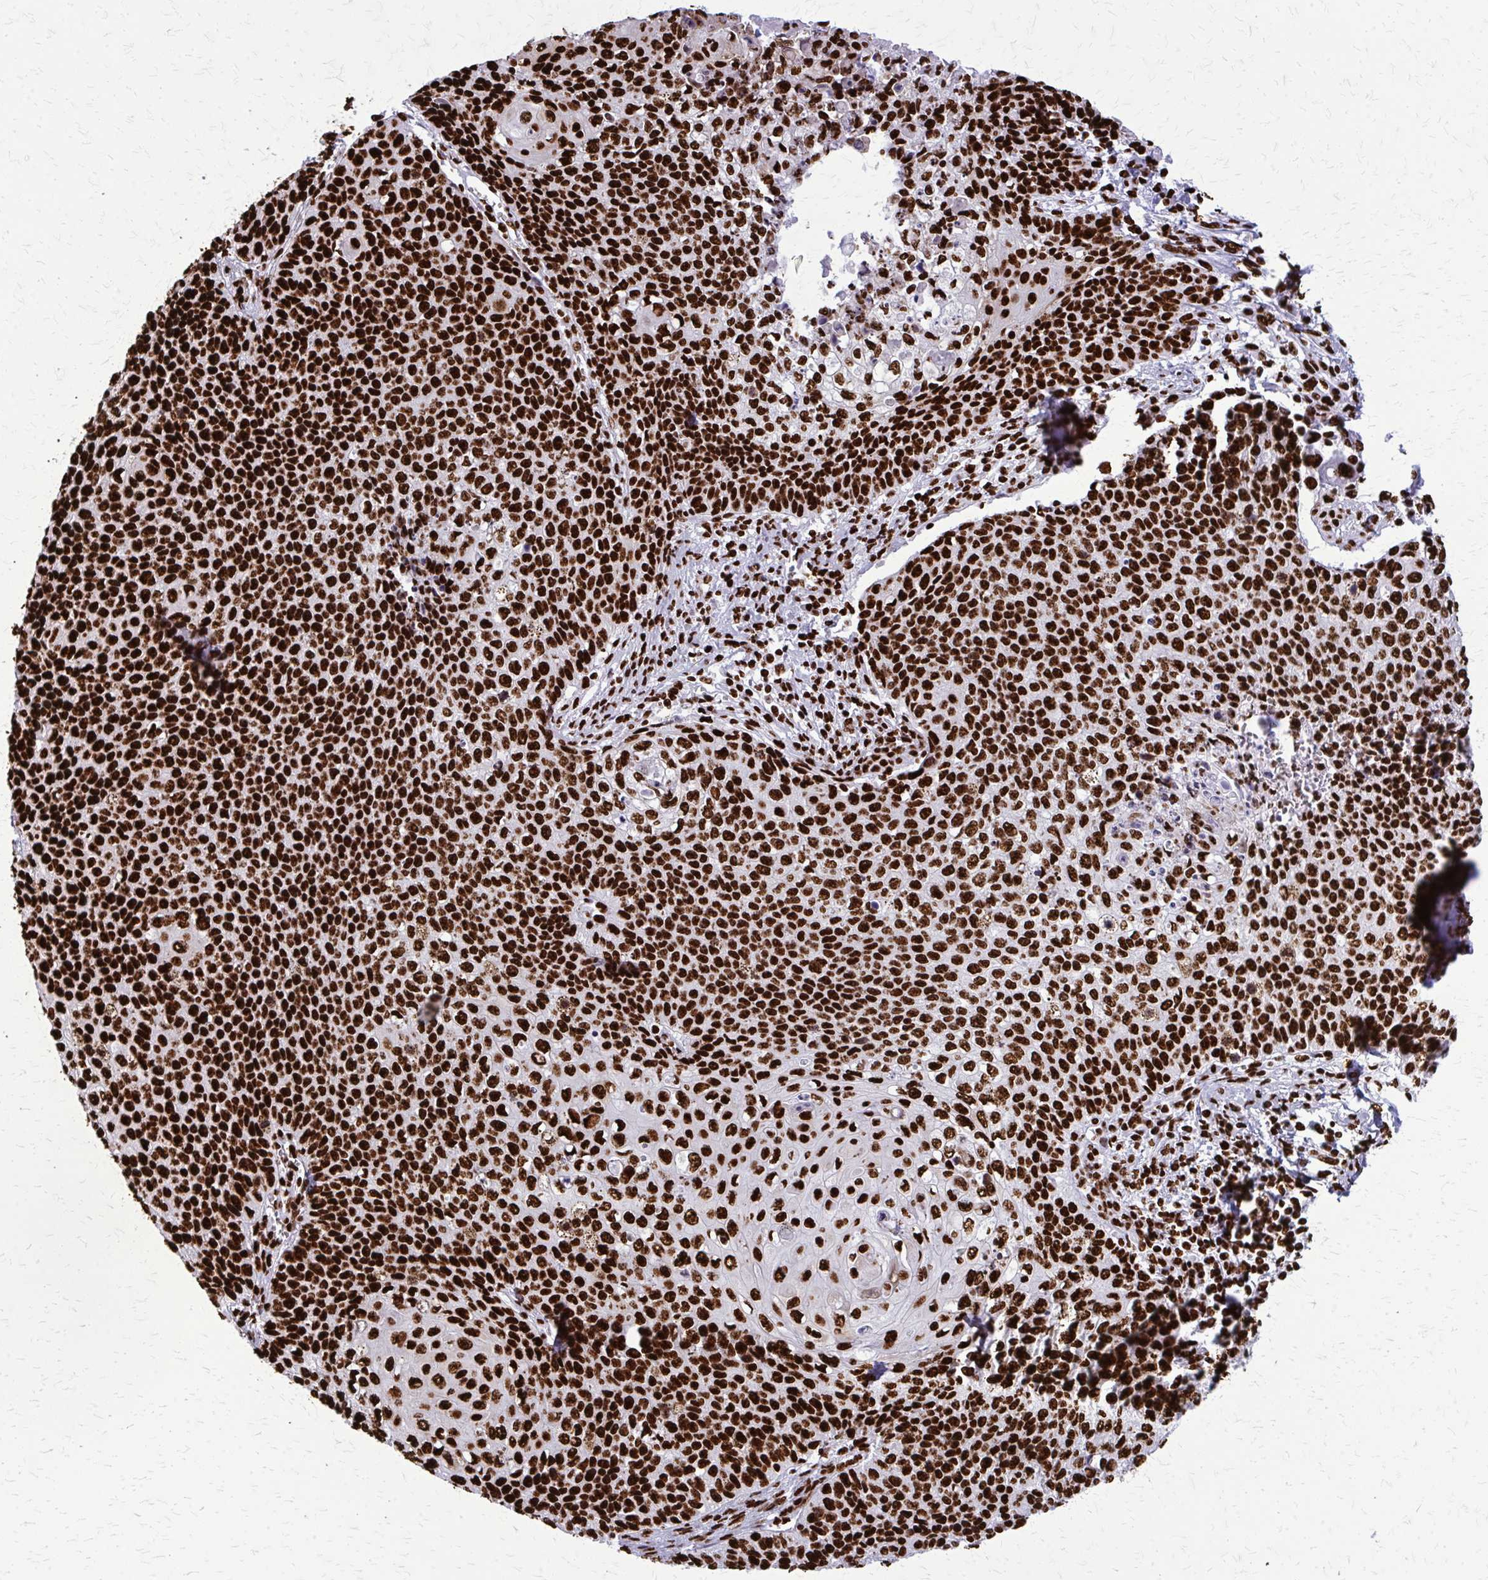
{"staining": {"intensity": "strong", "quantity": ">75%", "location": "nuclear"}, "tissue": "cervical cancer", "cell_type": "Tumor cells", "image_type": "cancer", "snomed": [{"axis": "morphology", "description": "Squamous cell carcinoma, NOS"}, {"axis": "topography", "description": "Cervix"}], "caption": "Approximately >75% of tumor cells in cervical cancer reveal strong nuclear protein staining as visualized by brown immunohistochemical staining.", "gene": "SFPQ", "patient": {"sex": "female", "age": 39}}